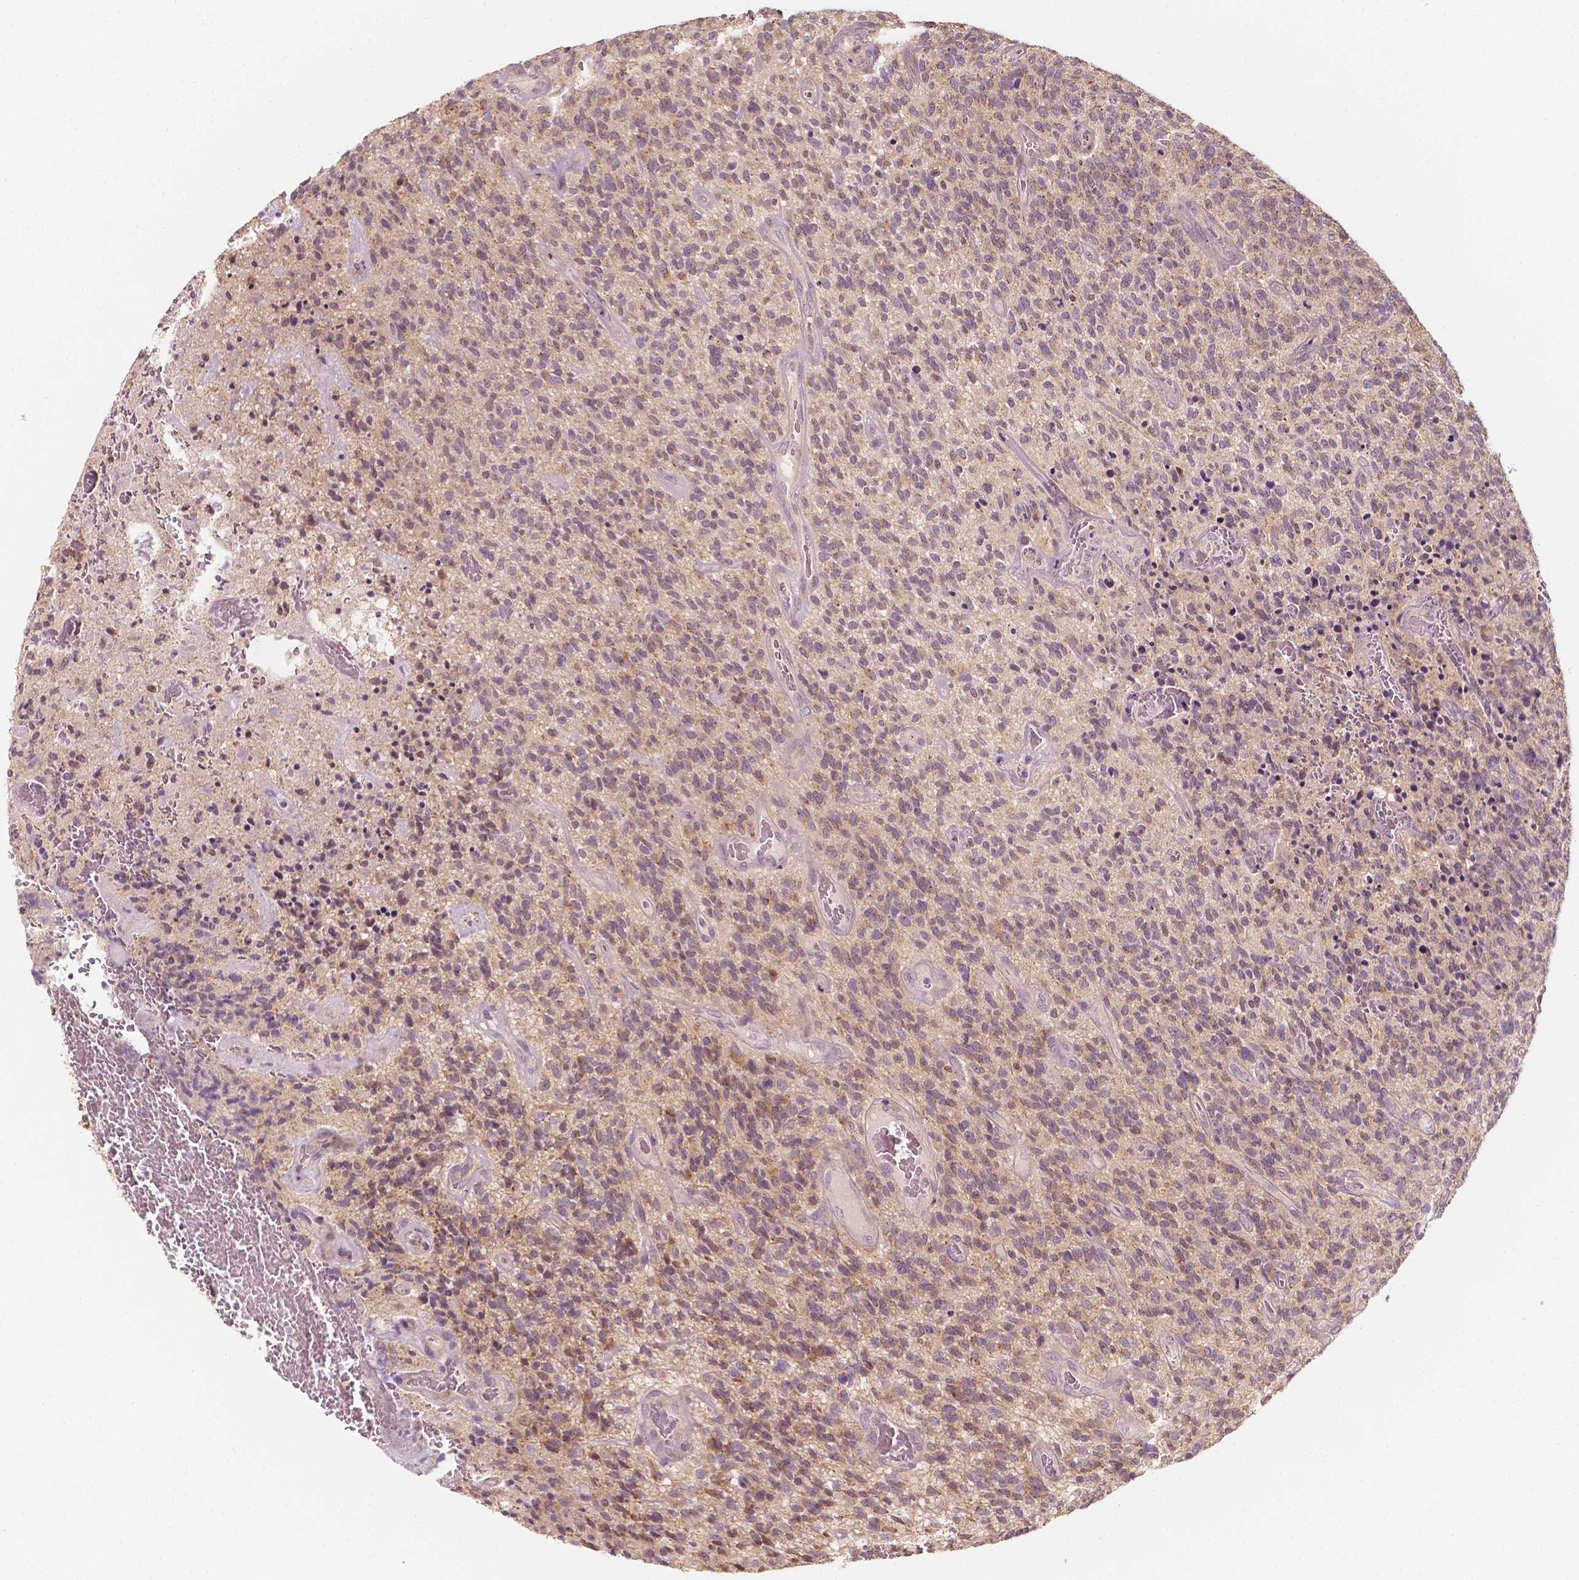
{"staining": {"intensity": "weak", "quantity": "25%-75%", "location": "cytoplasmic/membranous"}, "tissue": "glioma", "cell_type": "Tumor cells", "image_type": "cancer", "snomed": [{"axis": "morphology", "description": "Glioma, malignant, High grade"}, {"axis": "topography", "description": "Brain"}], "caption": "Immunohistochemical staining of malignant high-grade glioma displays low levels of weak cytoplasmic/membranous expression in about 25%-75% of tumor cells.", "gene": "SHPK", "patient": {"sex": "male", "age": 76}}